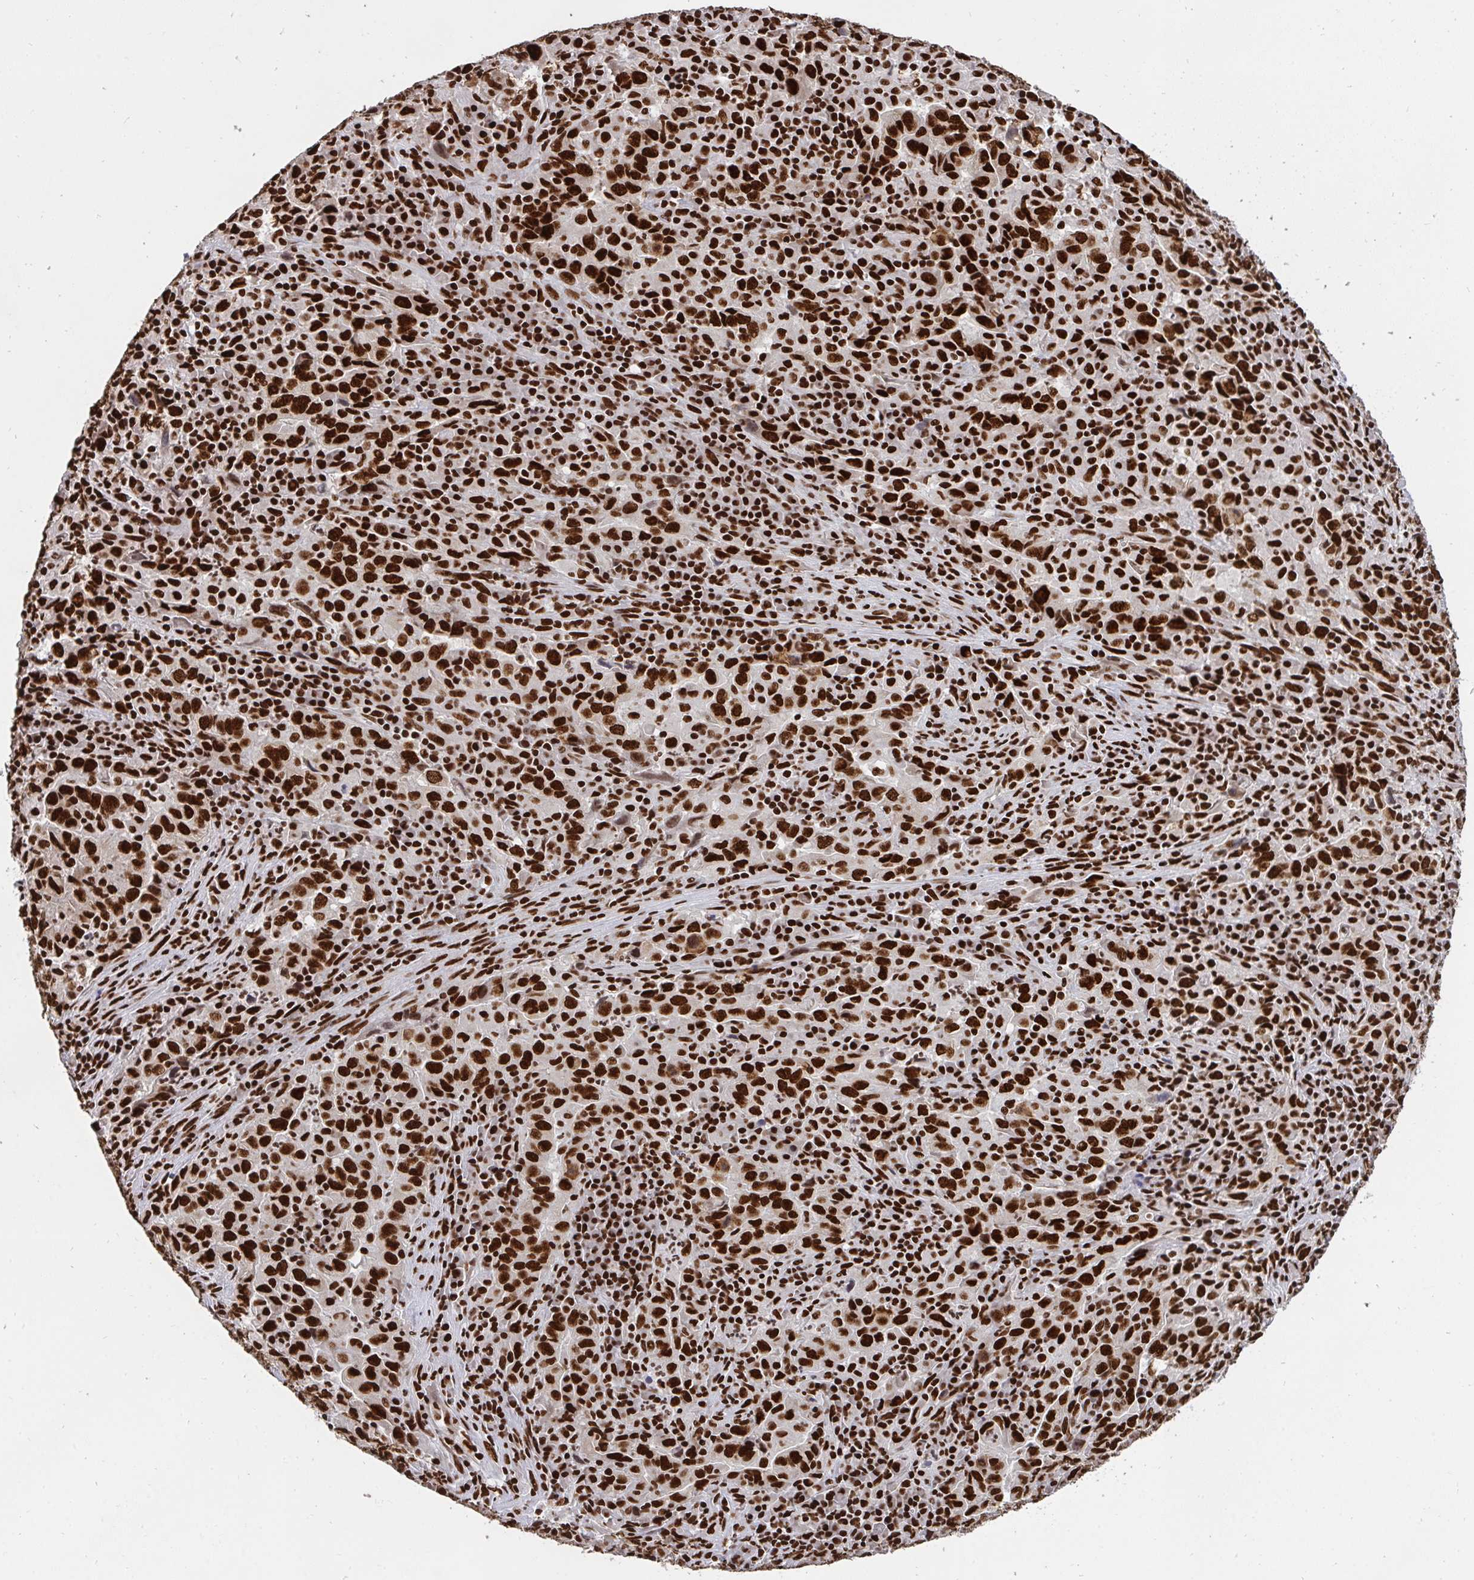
{"staining": {"intensity": "strong", "quantity": ">75%", "location": "nuclear"}, "tissue": "lung cancer", "cell_type": "Tumor cells", "image_type": "cancer", "snomed": [{"axis": "morphology", "description": "Adenocarcinoma, NOS"}, {"axis": "topography", "description": "Lung"}], "caption": "Adenocarcinoma (lung) stained with IHC exhibits strong nuclear expression in about >75% of tumor cells.", "gene": "HNRNPL", "patient": {"sex": "male", "age": 67}}